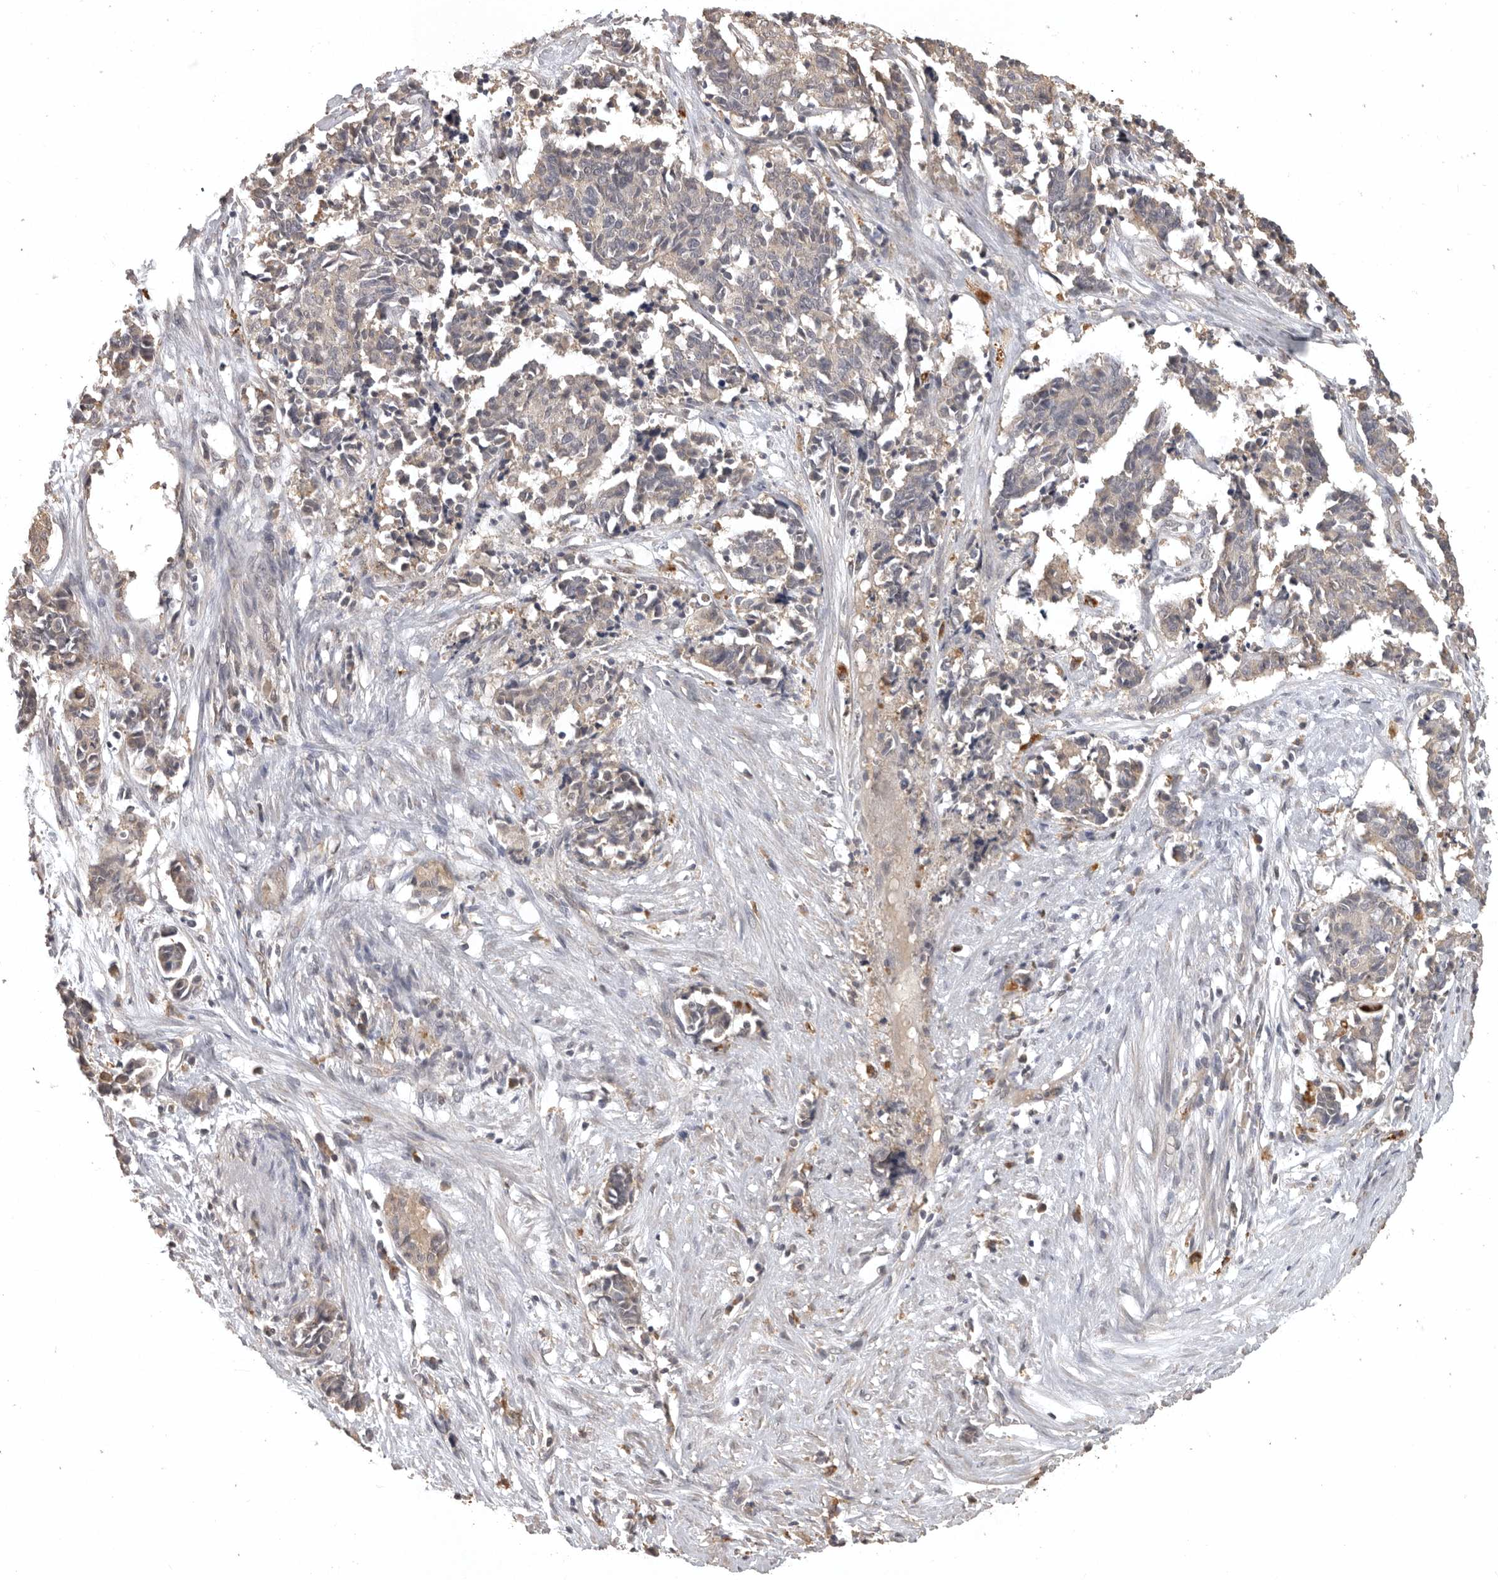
{"staining": {"intensity": "weak", "quantity": "25%-75%", "location": "cytoplasmic/membranous"}, "tissue": "cervical cancer", "cell_type": "Tumor cells", "image_type": "cancer", "snomed": [{"axis": "morphology", "description": "Normal tissue, NOS"}, {"axis": "morphology", "description": "Squamous cell carcinoma, NOS"}, {"axis": "topography", "description": "Cervix"}], "caption": "A histopathology image of human cervical squamous cell carcinoma stained for a protein demonstrates weak cytoplasmic/membranous brown staining in tumor cells.", "gene": "ADAMTS4", "patient": {"sex": "female", "age": 35}}